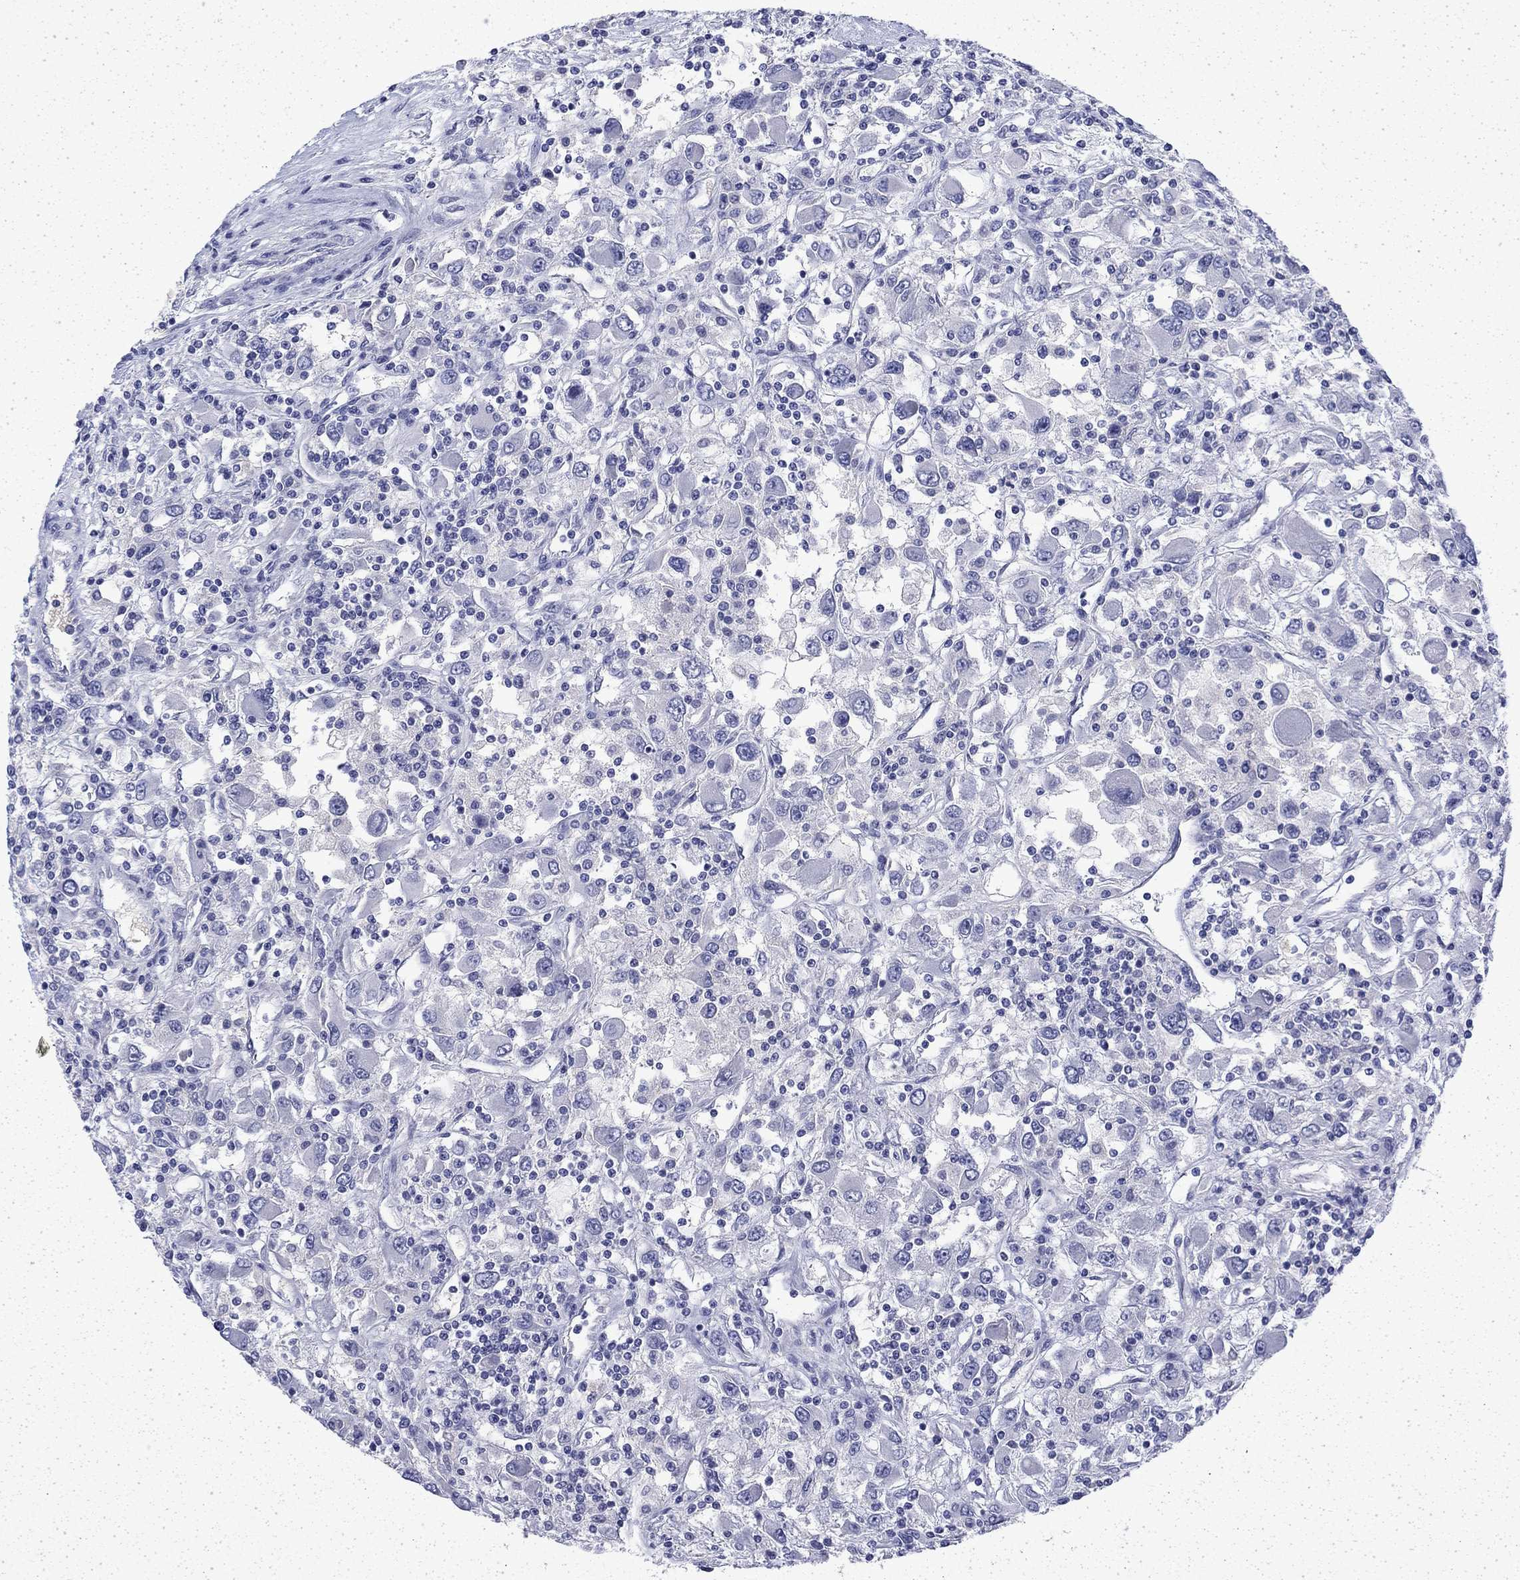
{"staining": {"intensity": "negative", "quantity": "none", "location": "none"}, "tissue": "renal cancer", "cell_type": "Tumor cells", "image_type": "cancer", "snomed": [{"axis": "morphology", "description": "Adenocarcinoma, NOS"}, {"axis": "topography", "description": "Kidney"}], "caption": "Immunohistochemistry (IHC) photomicrograph of neoplastic tissue: renal cancer stained with DAB exhibits no significant protein staining in tumor cells.", "gene": "ENPP6", "patient": {"sex": "female", "age": 67}}